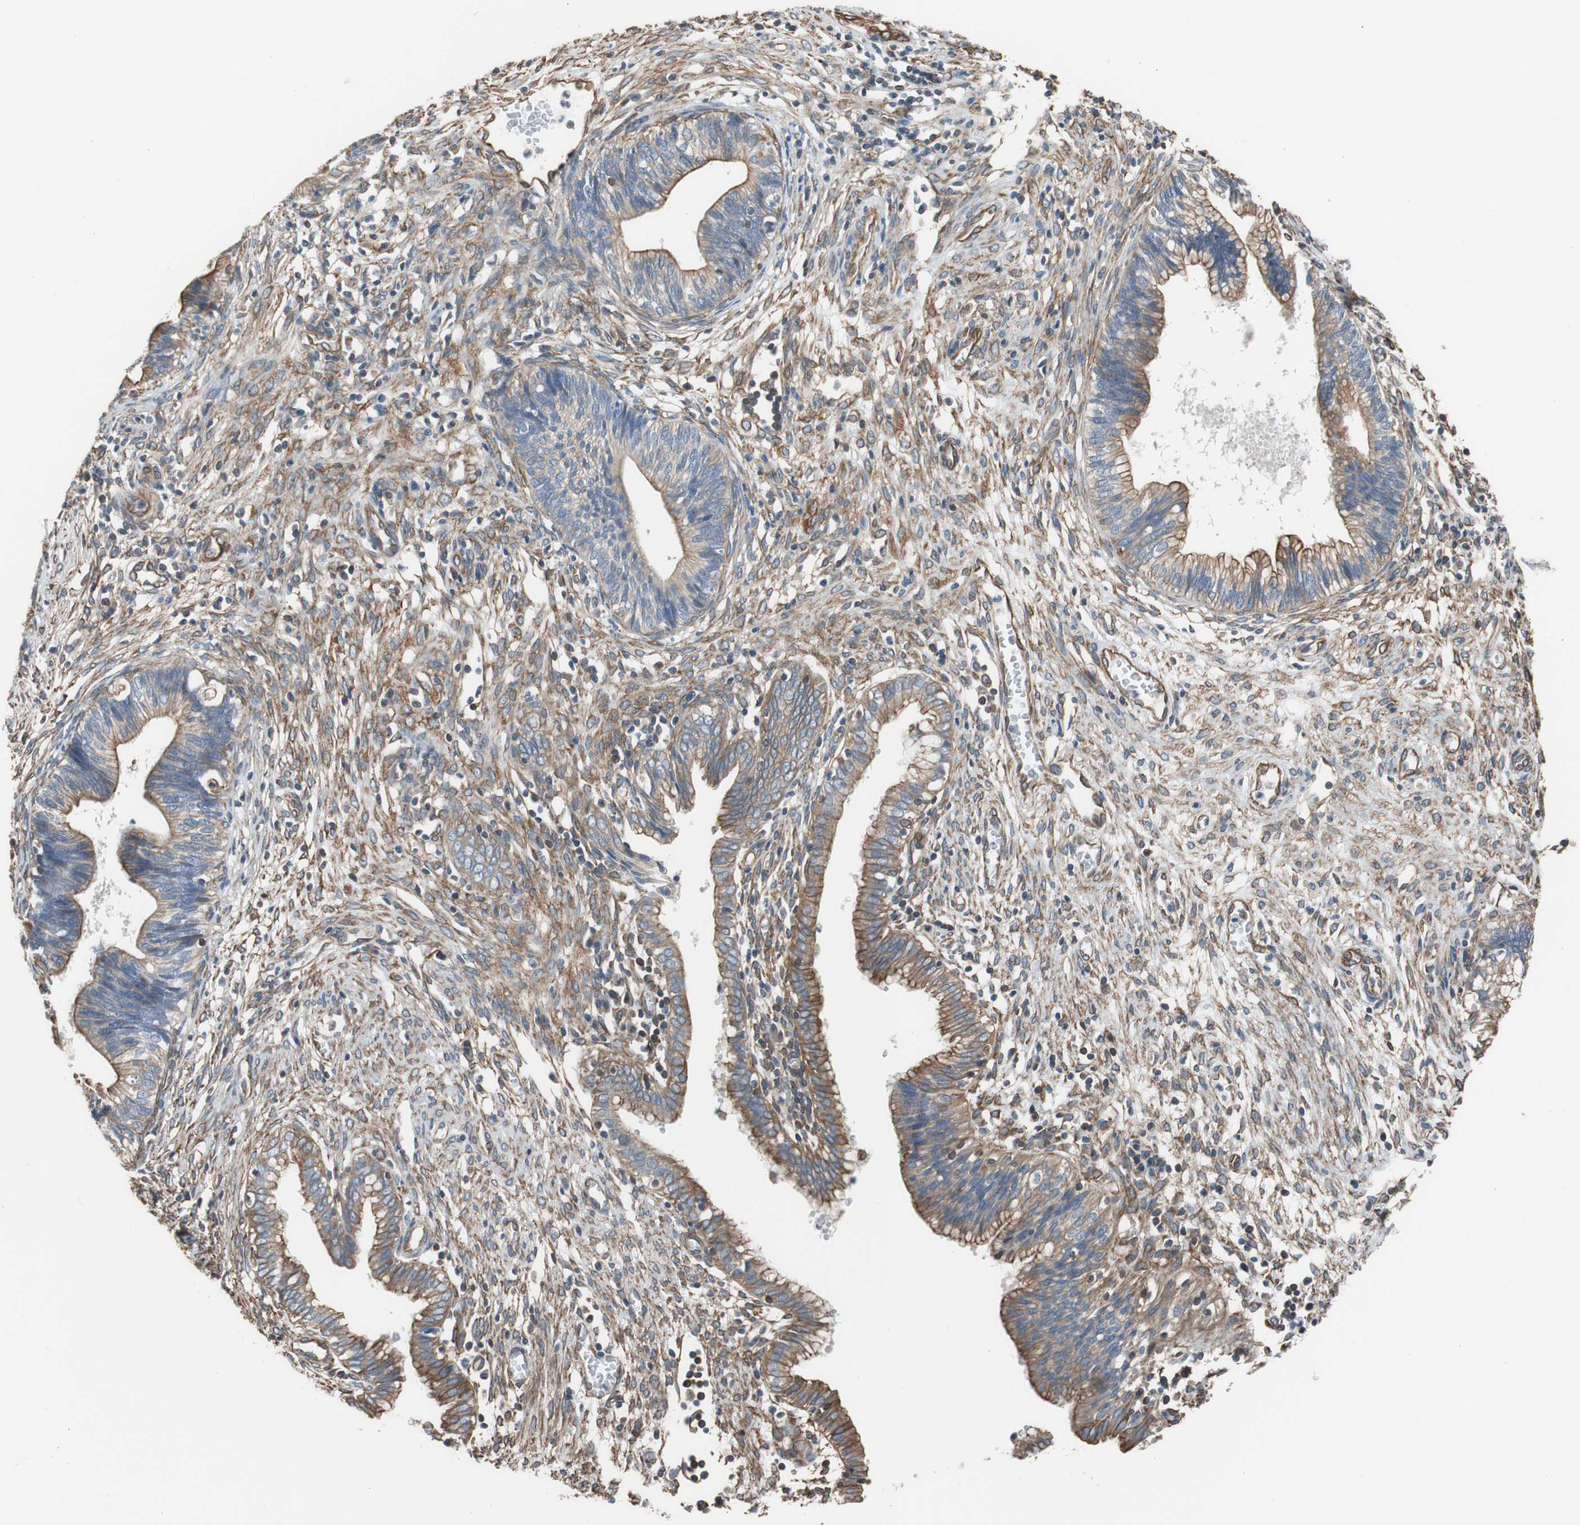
{"staining": {"intensity": "moderate", "quantity": "25%-75%", "location": "cytoplasmic/membranous"}, "tissue": "cervical cancer", "cell_type": "Tumor cells", "image_type": "cancer", "snomed": [{"axis": "morphology", "description": "Adenocarcinoma, NOS"}, {"axis": "topography", "description": "Cervix"}], "caption": "Immunohistochemical staining of adenocarcinoma (cervical) exhibits medium levels of moderate cytoplasmic/membranous expression in about 25%-75% of tumor cells. (DAB (3,3'-diaminobenzidine) IHC with brightfield microscopy, high magnification).", "gene": "KIF3B", "patient": {"sex": "female", "age": 44}}